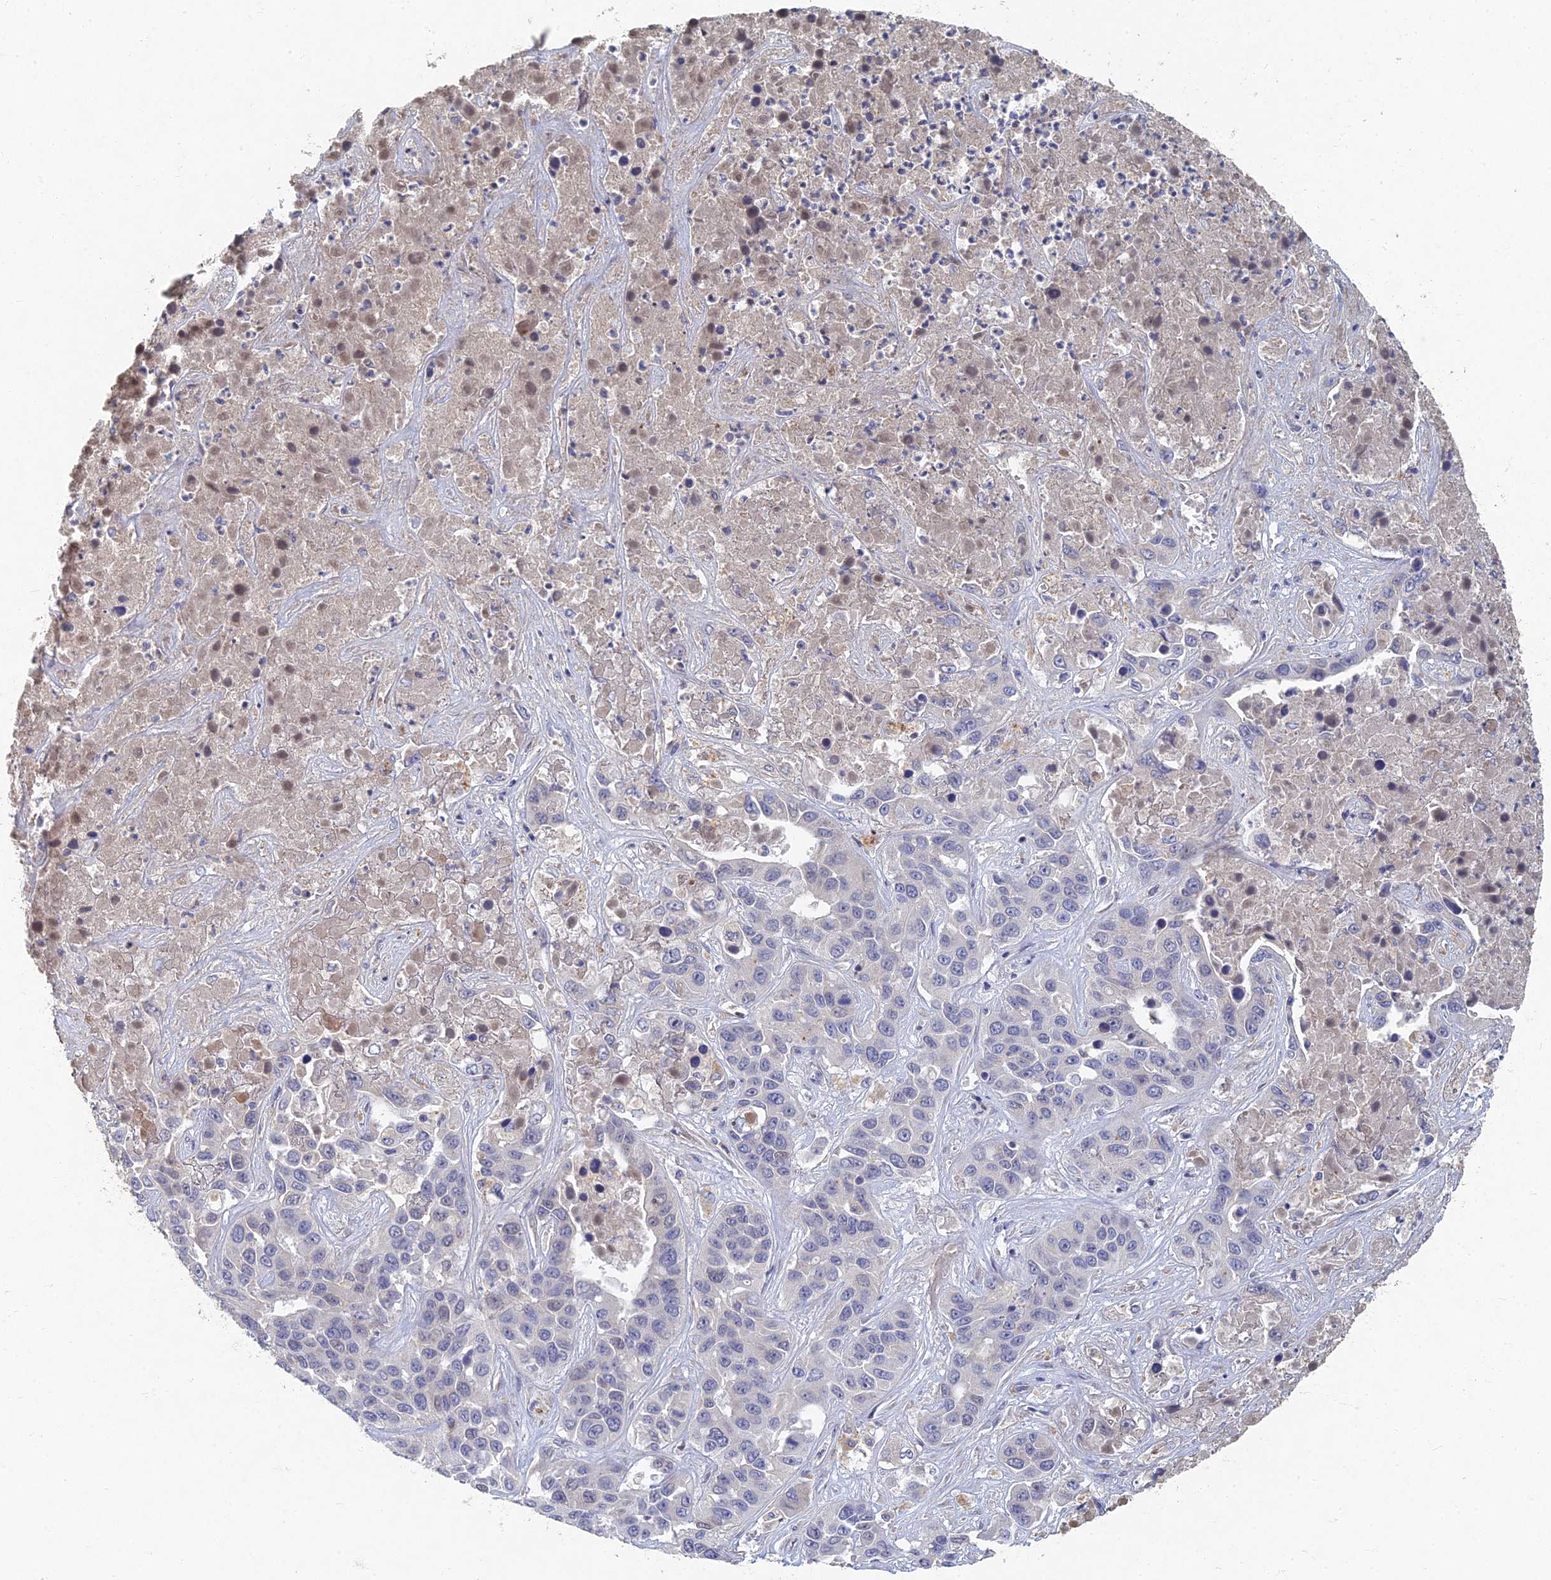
{"staining": {"intensity": "negative", "quantity": "none", "location": "none"}, "tissue": "liver cancer", "cell_type": "Tumor cells", "image_type": "cancer", "snomed": [{"axis": "morphology", "description": "Cholangiocarcinoma"}, {"axis": "topography", "description": "Liver"}], "caption": "Tumor cells show no significant positivity in cholangiocarcinoma (liver). (Brightfield microscopy of DAB (3,3'-diaminobenzidine) immunohistochemistry (IHC) at high magnification).", "gene": "GNA15", "patient": {"sex": "female", "age": 52}}